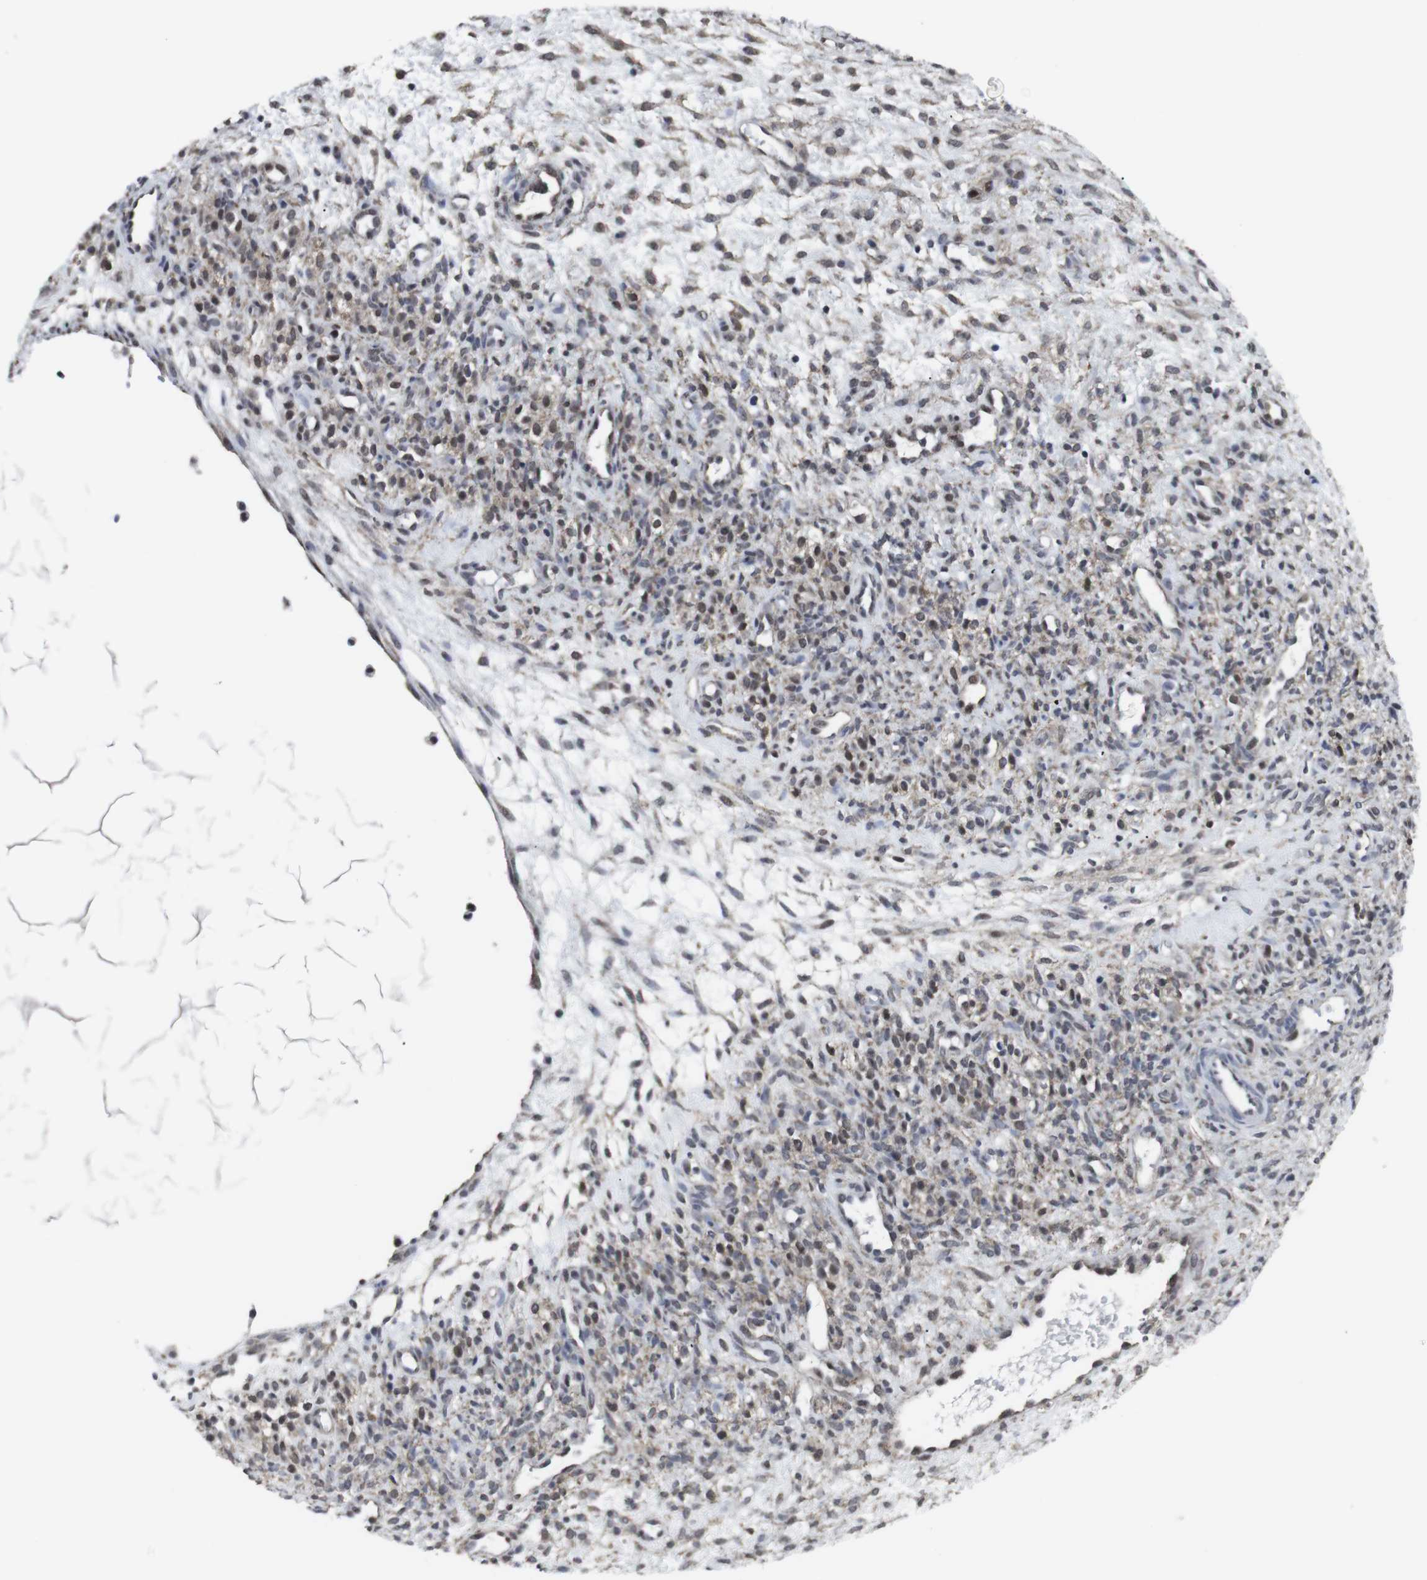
{"staining": {"intensity": "moderate", "quantity": "<25%", "location": "cytoplasmic/membranous,nuclear"}, "tissue": "ovary", "cell_type": "Ovarian stroma cells", "image_type": "normal", "snomed": [{"axis": "morphology", "description": "Normal tissue, NOS"}, {"axis": "morphology", "description": "Cyst, NOS"}, {"axis": "topography", "description": "Ovary"}], "caption": "An immunohistochemistry image of benign tissue is shown. Protein staining in brown shows moderate cytoplasmic/membranous,nuclear positivity in ovary within ovarian stroma cells. The staining was performed using DAB (3,3'-diaminobenzidine), with brown indicating positive protein expression. Nuclei are stained blue with hematoxylin.", "gene": "GEMIN2", "patient": {"sex": "female", "age": 18}}